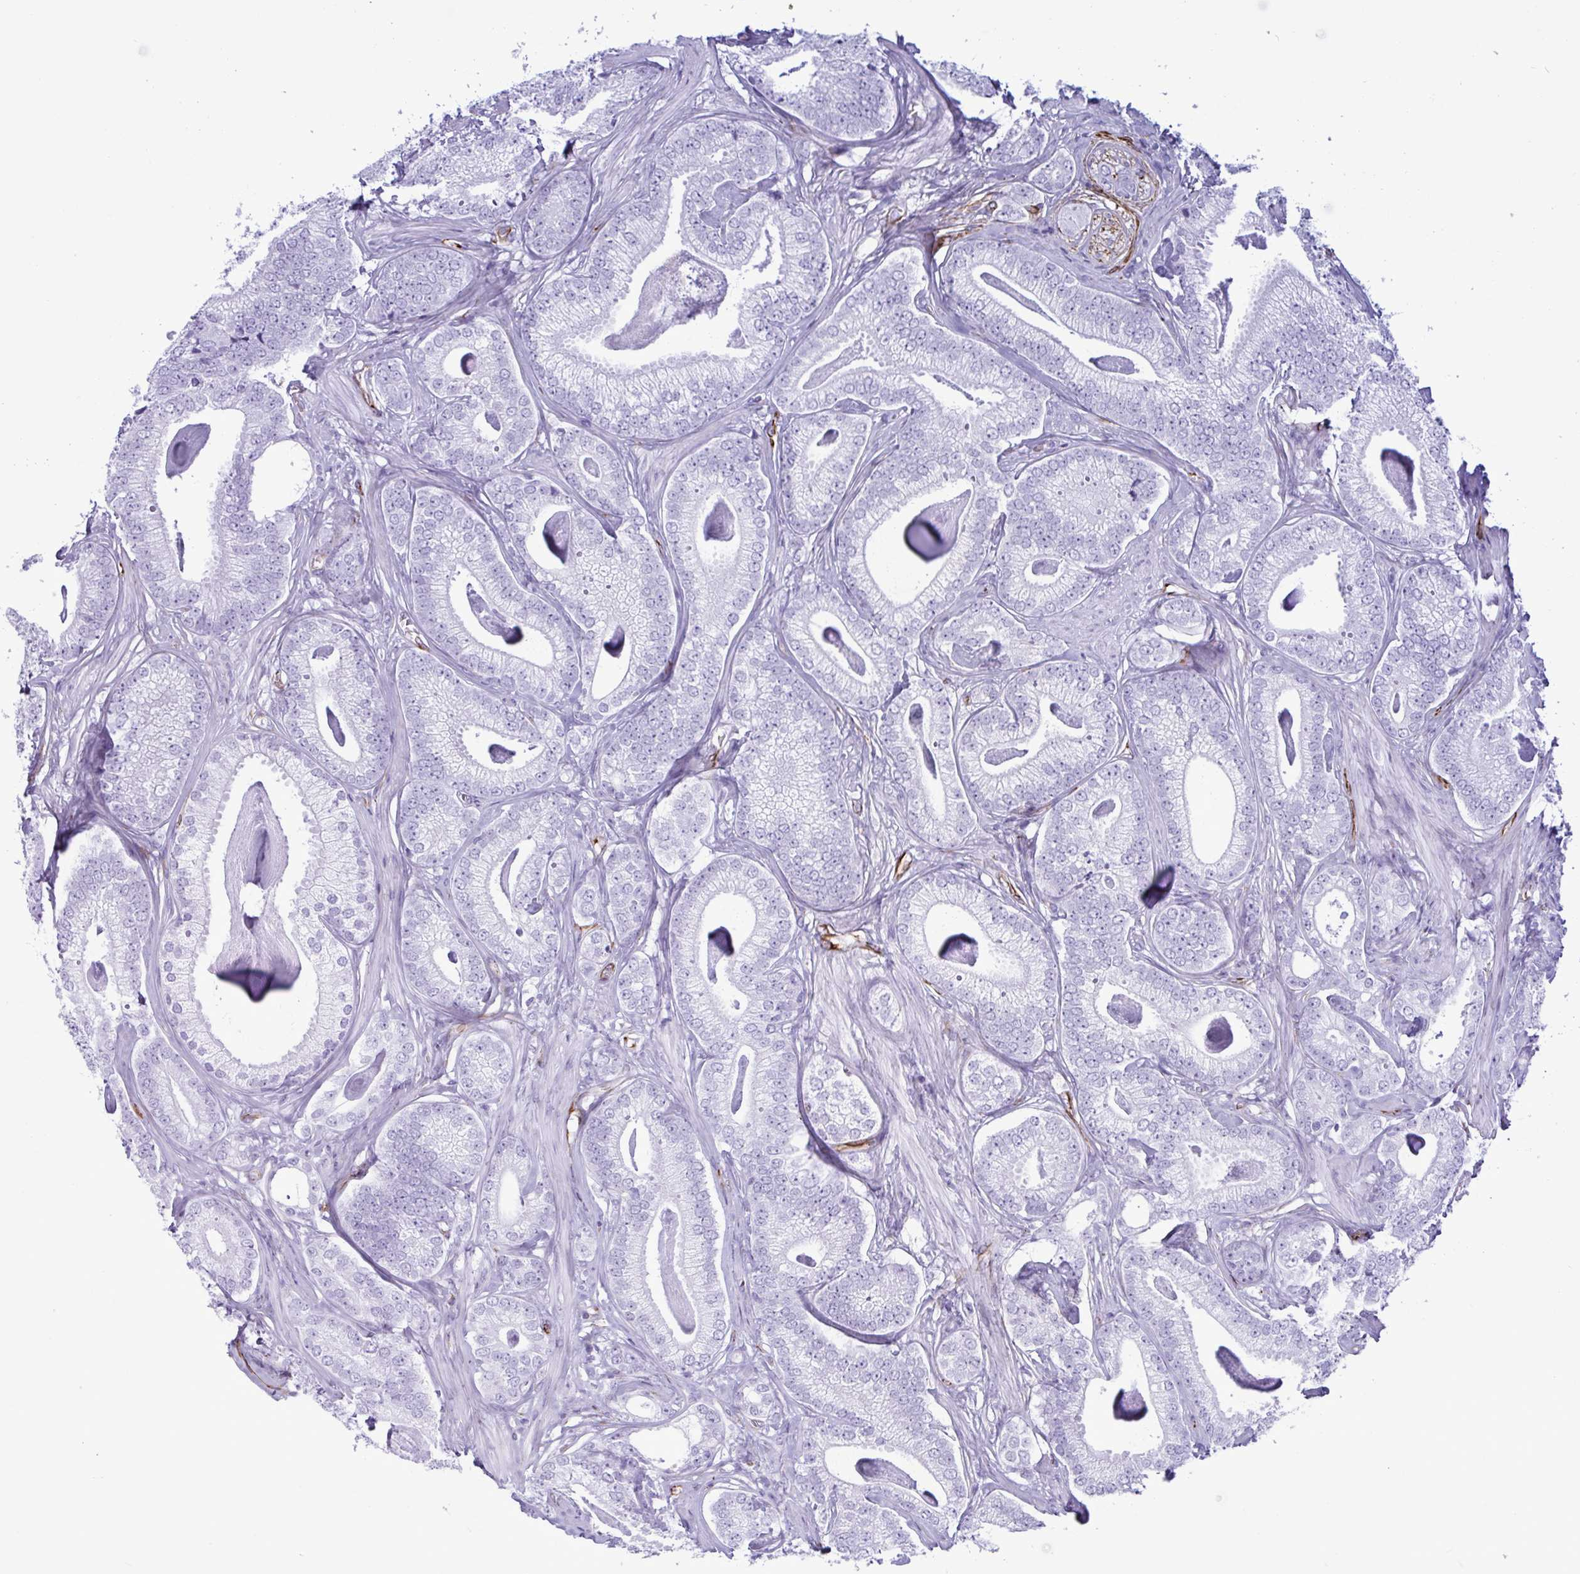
{"staining": {"intensity": "negative", "quantity": "none", "location": "none"}, "tissue": "prostate cancer", "cell_type": "Tumor cells", "image_type": "cancer", "snomed": [{"axis": "morphology", "description": "Adenocarcinoma, Low grade"}, {"axis": "topography", "description": "Prostate"}], "caption": "Adenocarcinoma (low-grade) (prostate) was stained to show a protein in brown. There is no significant staining in tumor cells. The staining is performed using DAB brown chromogen with nuclei counter-stained in using hematoxylin.", "gene": "SMAD5", "patient": {"sex": "male", "age": 63}}